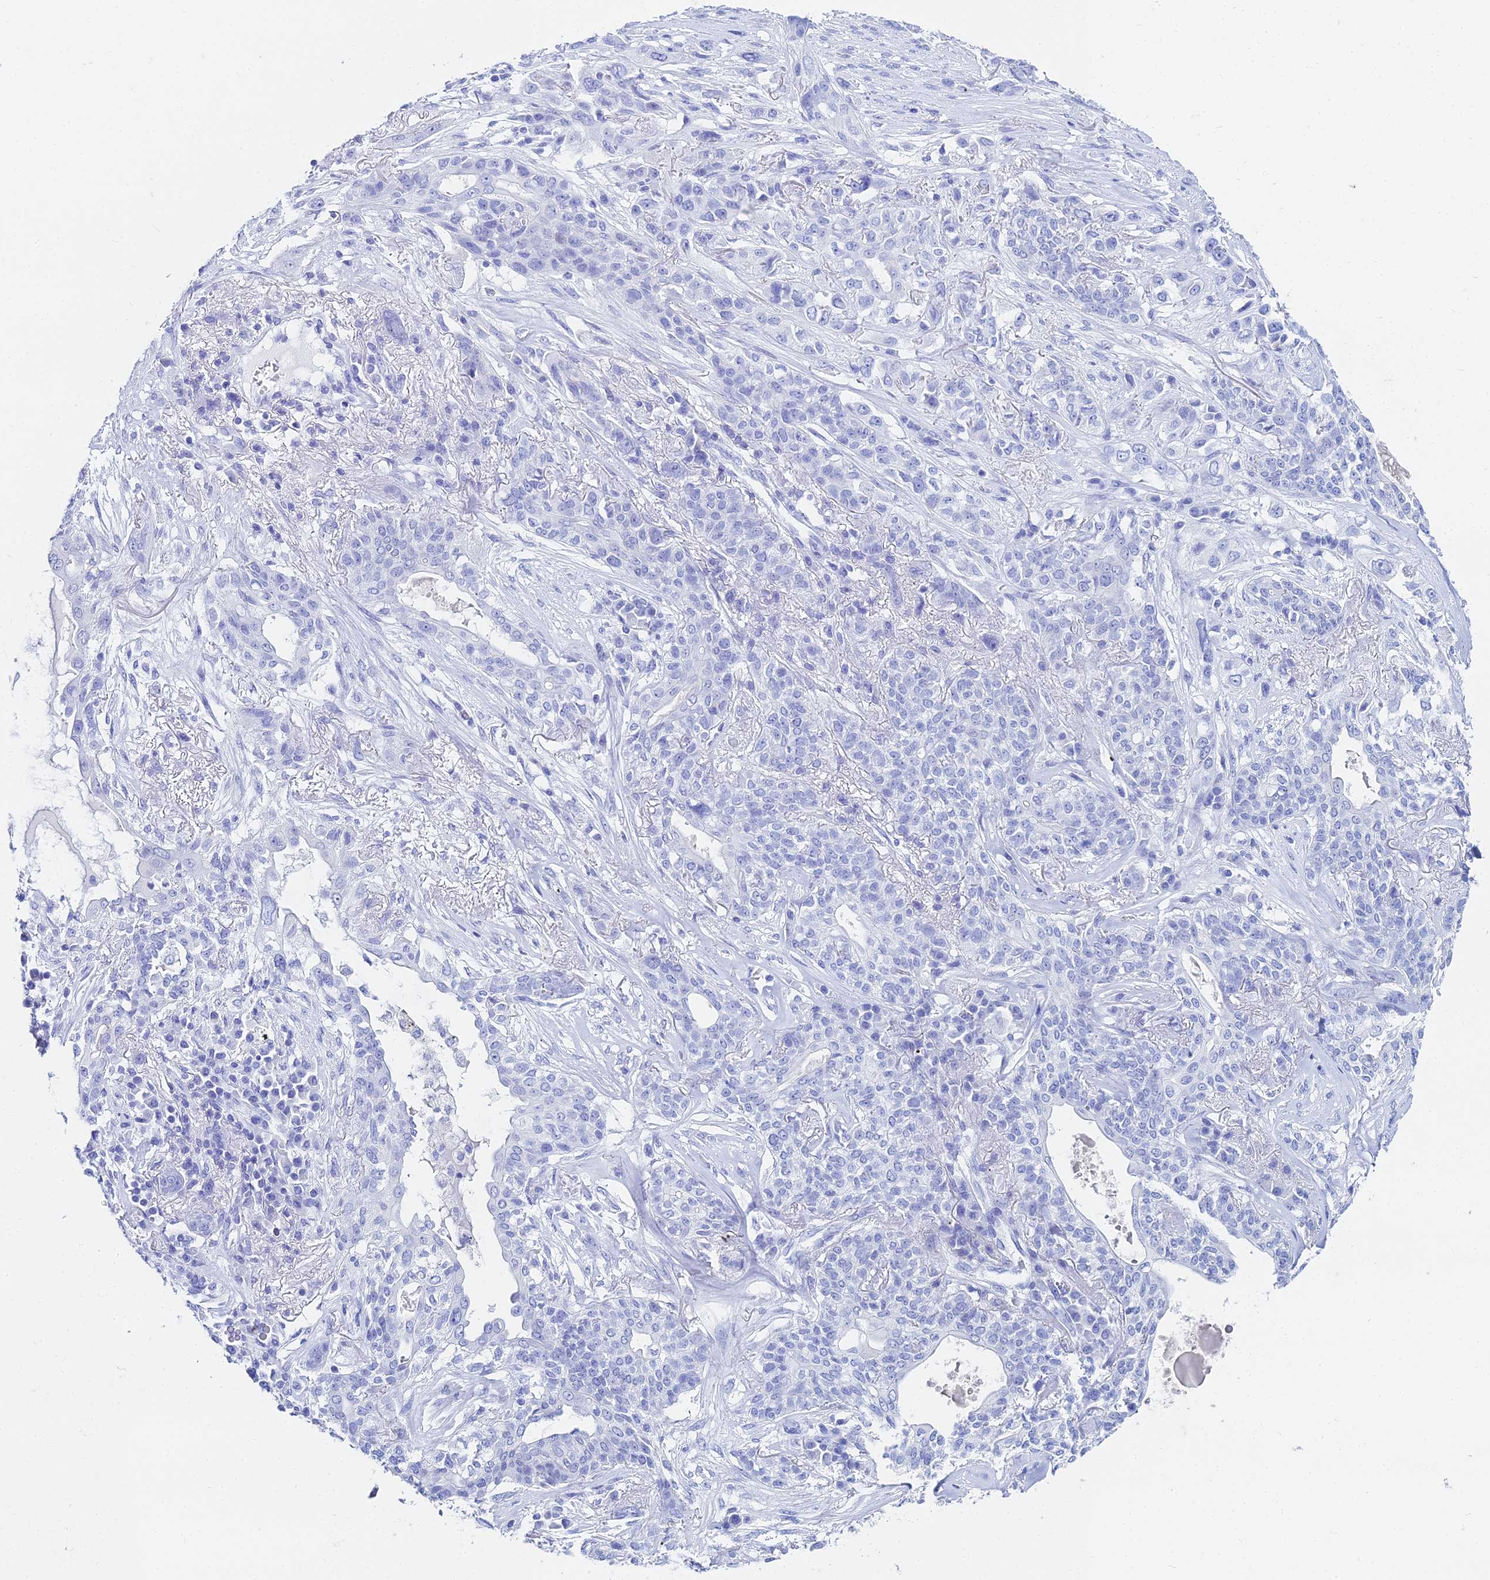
{"staining": {"intensity": "negative", "quantity": "none", "location": "none"}, "tissue": "lung cancer", "cell_type": "Tumor cells", "image_type": "cancer", "snomed": [{"axis": "morphology", "description": "Squamous cell carcinoma, NOS"}, {"axis": "topography", "description": "Lung"}], "caption": "Lung cancer (squamous cell carcinoma) stained for a protein using immunohistochemistry (IHC) demonstrates no expression tumor cells.", "gene": "HSPA1L", "patient": {"sex": "female", "age": 70}}